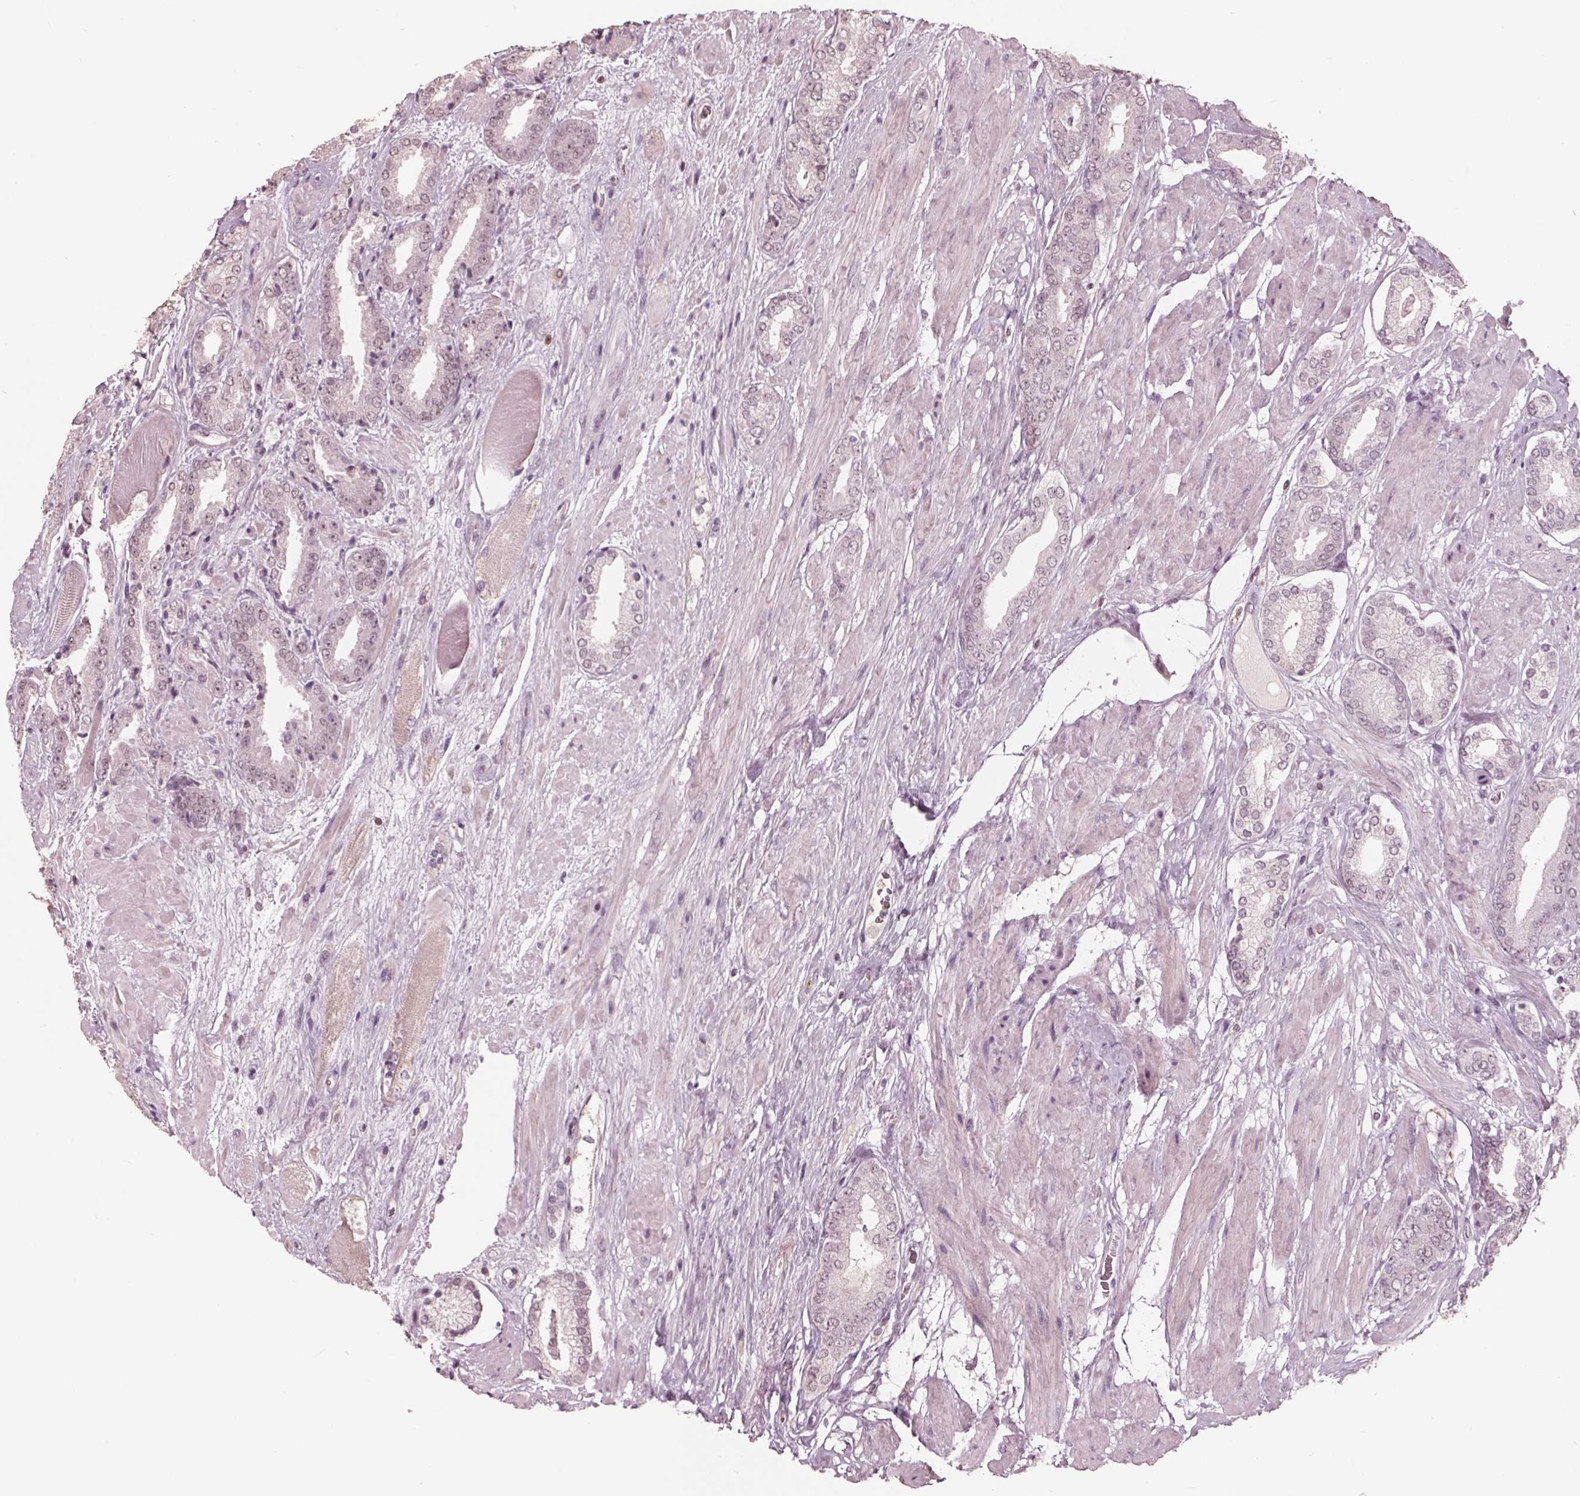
{"staining": {"intensity": "negative", "quantity": "none", "location": "none"}, "tissue": "prostate cancer", "cell_type": "Tumor cells", "image_type": "cancer", "snomed": [{"axis": "morphology", "description": "Adenocarcinoma, High grade"}, {"axis": "topography", "description": "Prostate"}], "caption": "High magnification brightfield microscopy of prostate cancer stained with DAB (brown) and counterstained with hematoxylin (blue): tumor cells show no significant staining.", "gene": "ING3", "patient": {"sex": "male", "age": 56}}